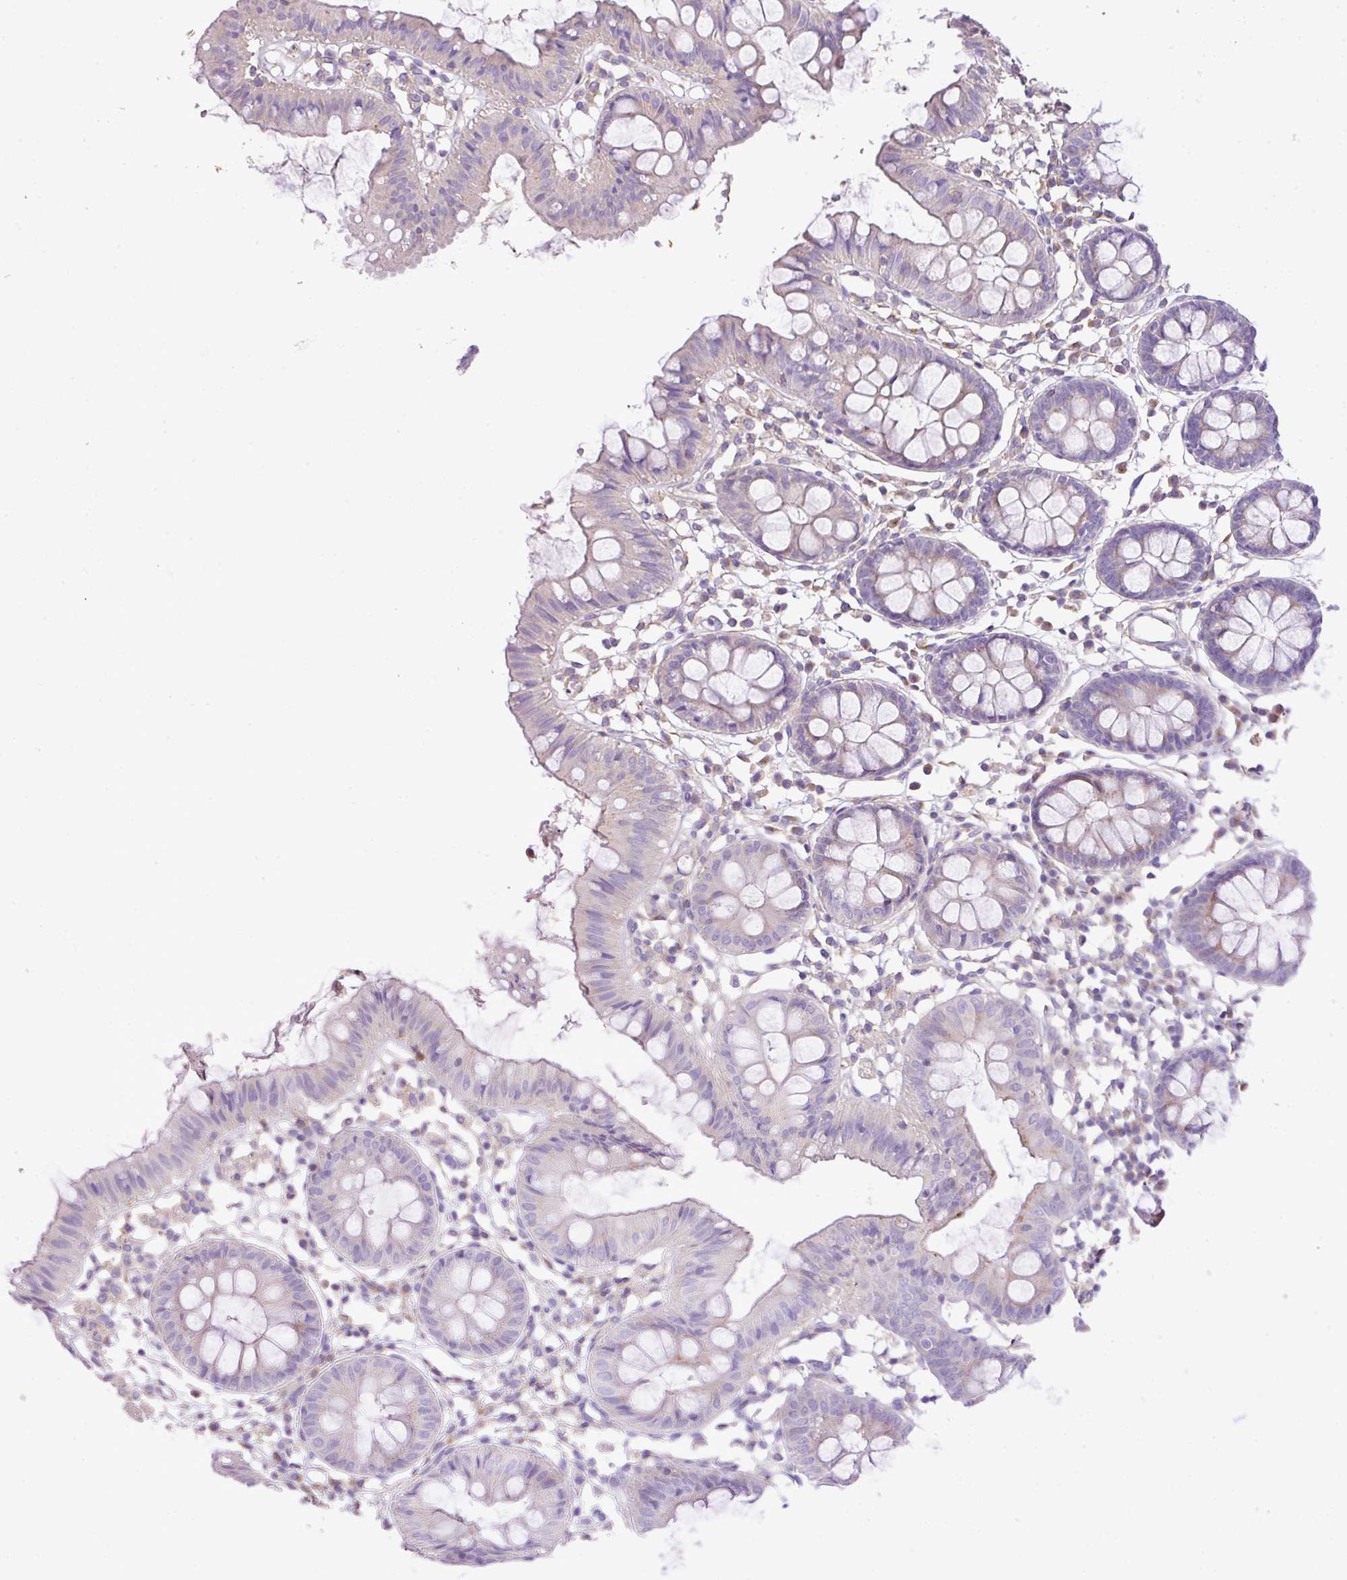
{"staining": {"intensity": "moderate", "quantity": "25%-75%", "location": "cytoplasmic/membranous"}, "tissue": "colon", "cell_type": "Endothelial cells", "image_type": "normal", "snomed": [{"axis": "morphology", "description": "Normal tissue, NOS"}, {"axis": "topography", "description": "Colon"}], "caption": "Immunohistochemistry (IHC) (DAB (3,3'-diaminobenzidine)) staining of unremarkable human colon displays moderate cytoplasmic/membranous protein expression in about 25%-75% of endothelial cells.", "gene": "CTXN2", "patient": {"sex": "female", "age": 84}}